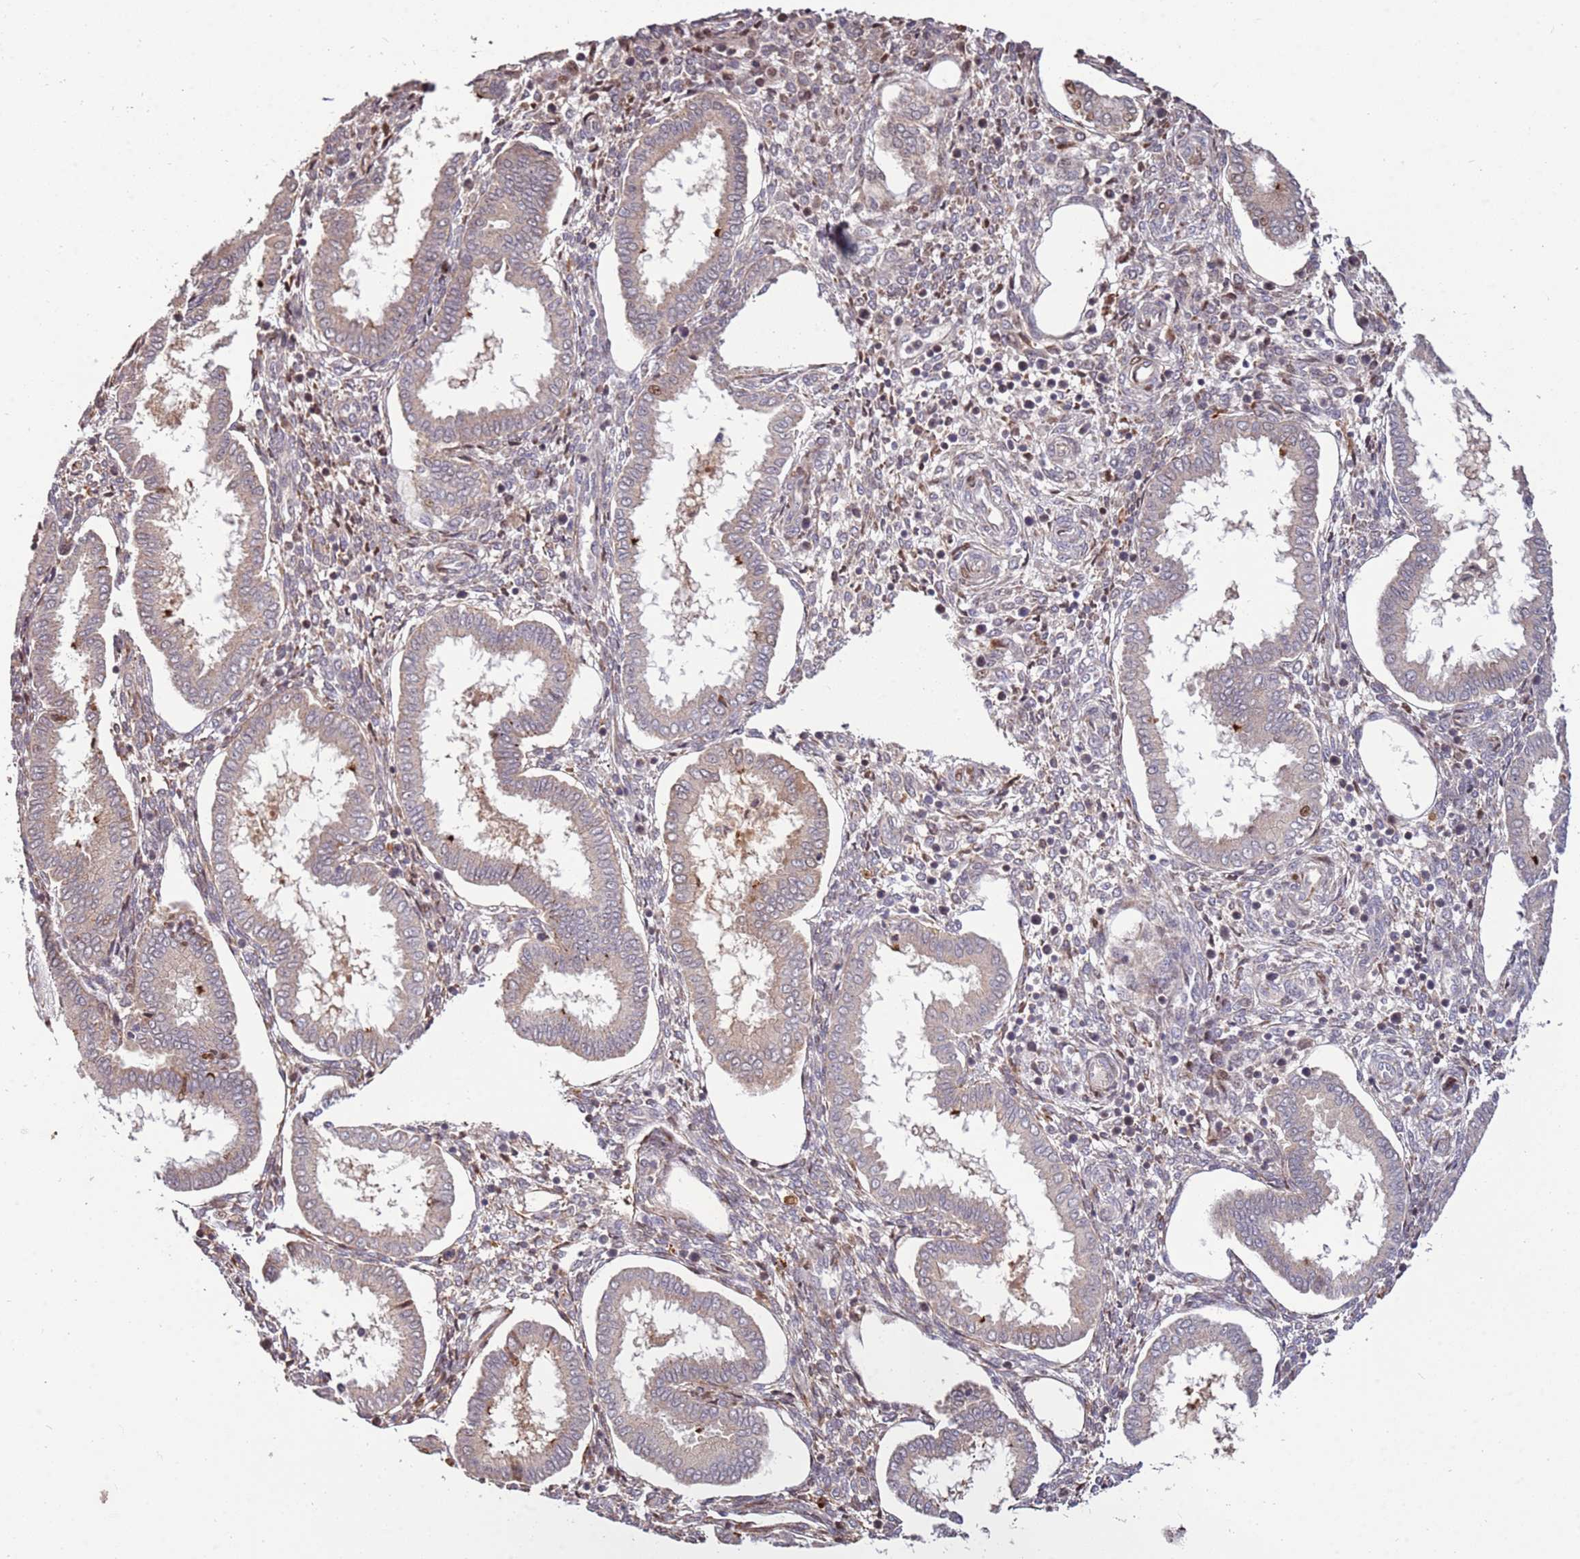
{"staining": {"intensity": "weak", "quantity": "<25%", "location": "cytoplasmic/membranous"}, "tissue": "endometrium", "cell_type": "Cells in endometrial stroma", "image_type": "normal", "snomed": [{"axis": "morphology", "description": "Normal tissue, NOS"}, {"axis": "topography", "description": "Endometrium"}], "caption": "Immunohistochemical staining of unremarkable endometrium demonstrates no significant positivity in cells in endometrial stroma.", "gene": "RHBDL1", "patient": {"sex": "female", "age": 24}}